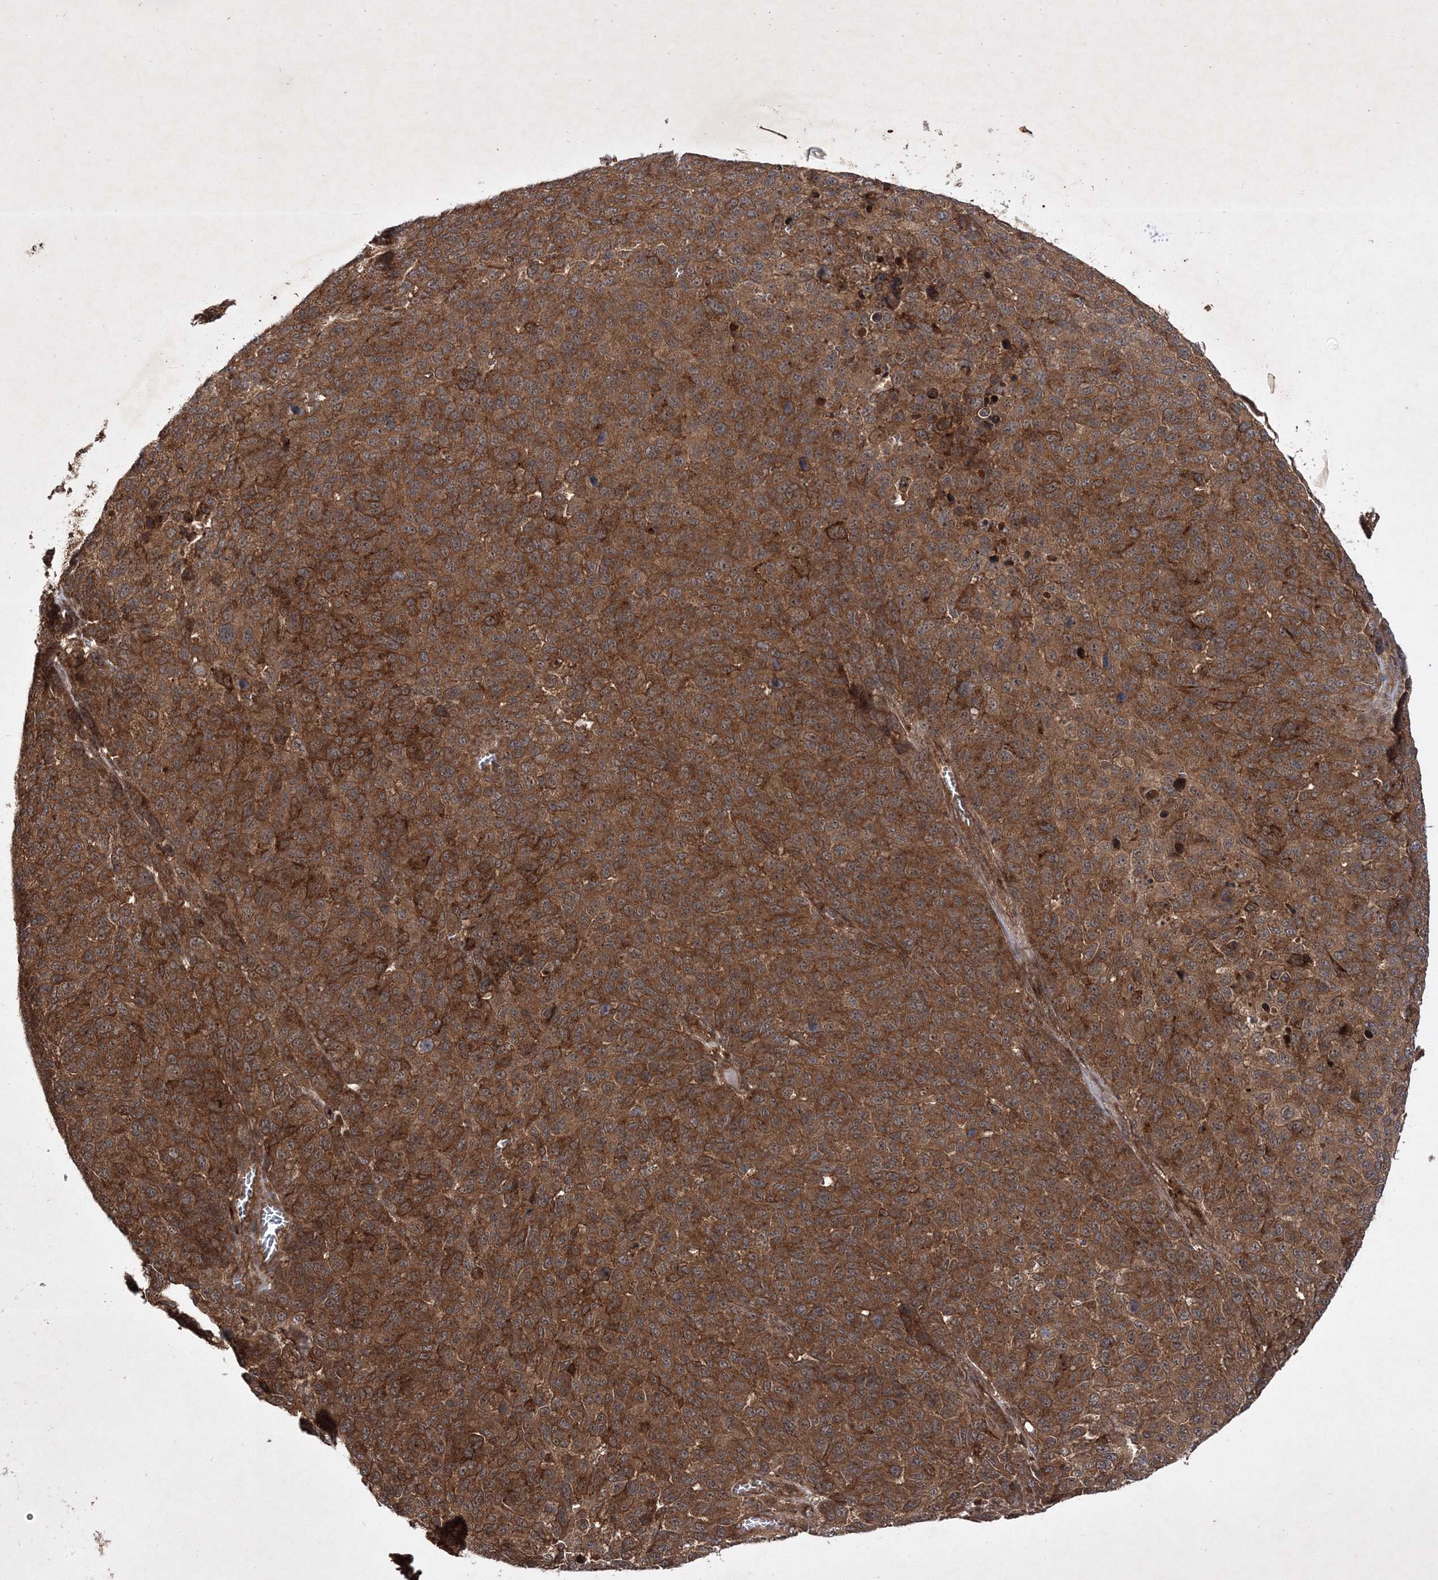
{"staining": {"intensity": "strong", "quantity": ">75%", "location": "cytoplasmic/membranous"}, "tissue": "melanoma", "cell_type": "Tumor cells", "image_type": "cancer", "snomed": [{"axis": "morphology", "description": "Malignant melanoma, NOS"}, {"axis": "topography", "description": "Skin"}], "caption": "This histopathology image demonstrates immunohistochemistry (IHC) staining of human malignant melanoma, with high strong cytoplasmic/membranous expression in approximately >75% of tumor cells.", "gene": "DNAJC13", "patient": {"sex": "male", "age": 49}}